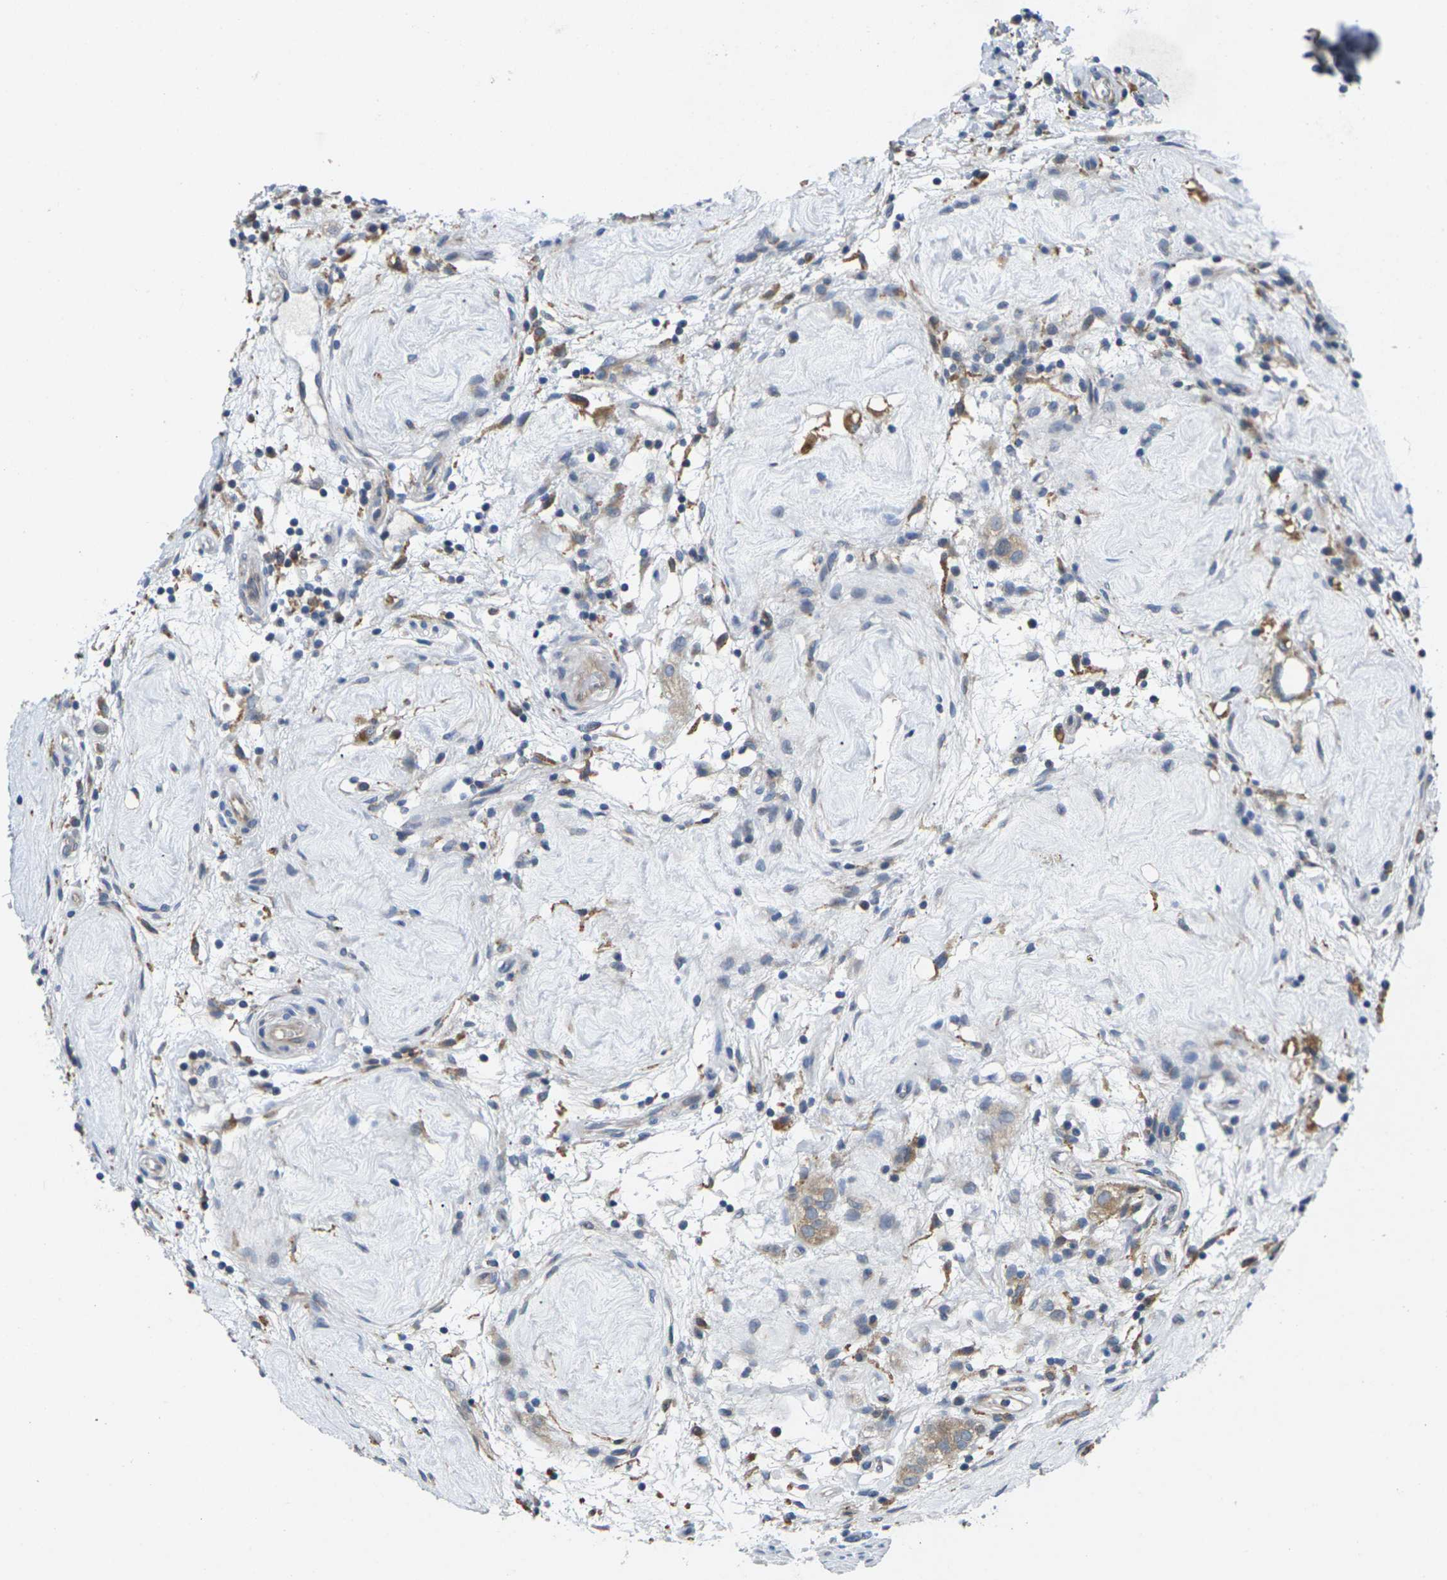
{"staining": {"intensity": "negative", "quantity": "none", "location": "none"}, "tissue": "testis cancer", "cell_type": "Tumor cells", "image_type": "cancer", "snomed": [{"axis": "morphology", "description": "Seminoma, NOS"}, {"axis": "topography", "description": "Testis"}], "caption": "Immunohistochemistry (IHC) micrograph of human testis cancer (seminoma) stained for a protein (brown), which demonstrates no expression in tumor cells.", "gene": "SCNN1A", "patient": {"sex": "male", "age": 43}}